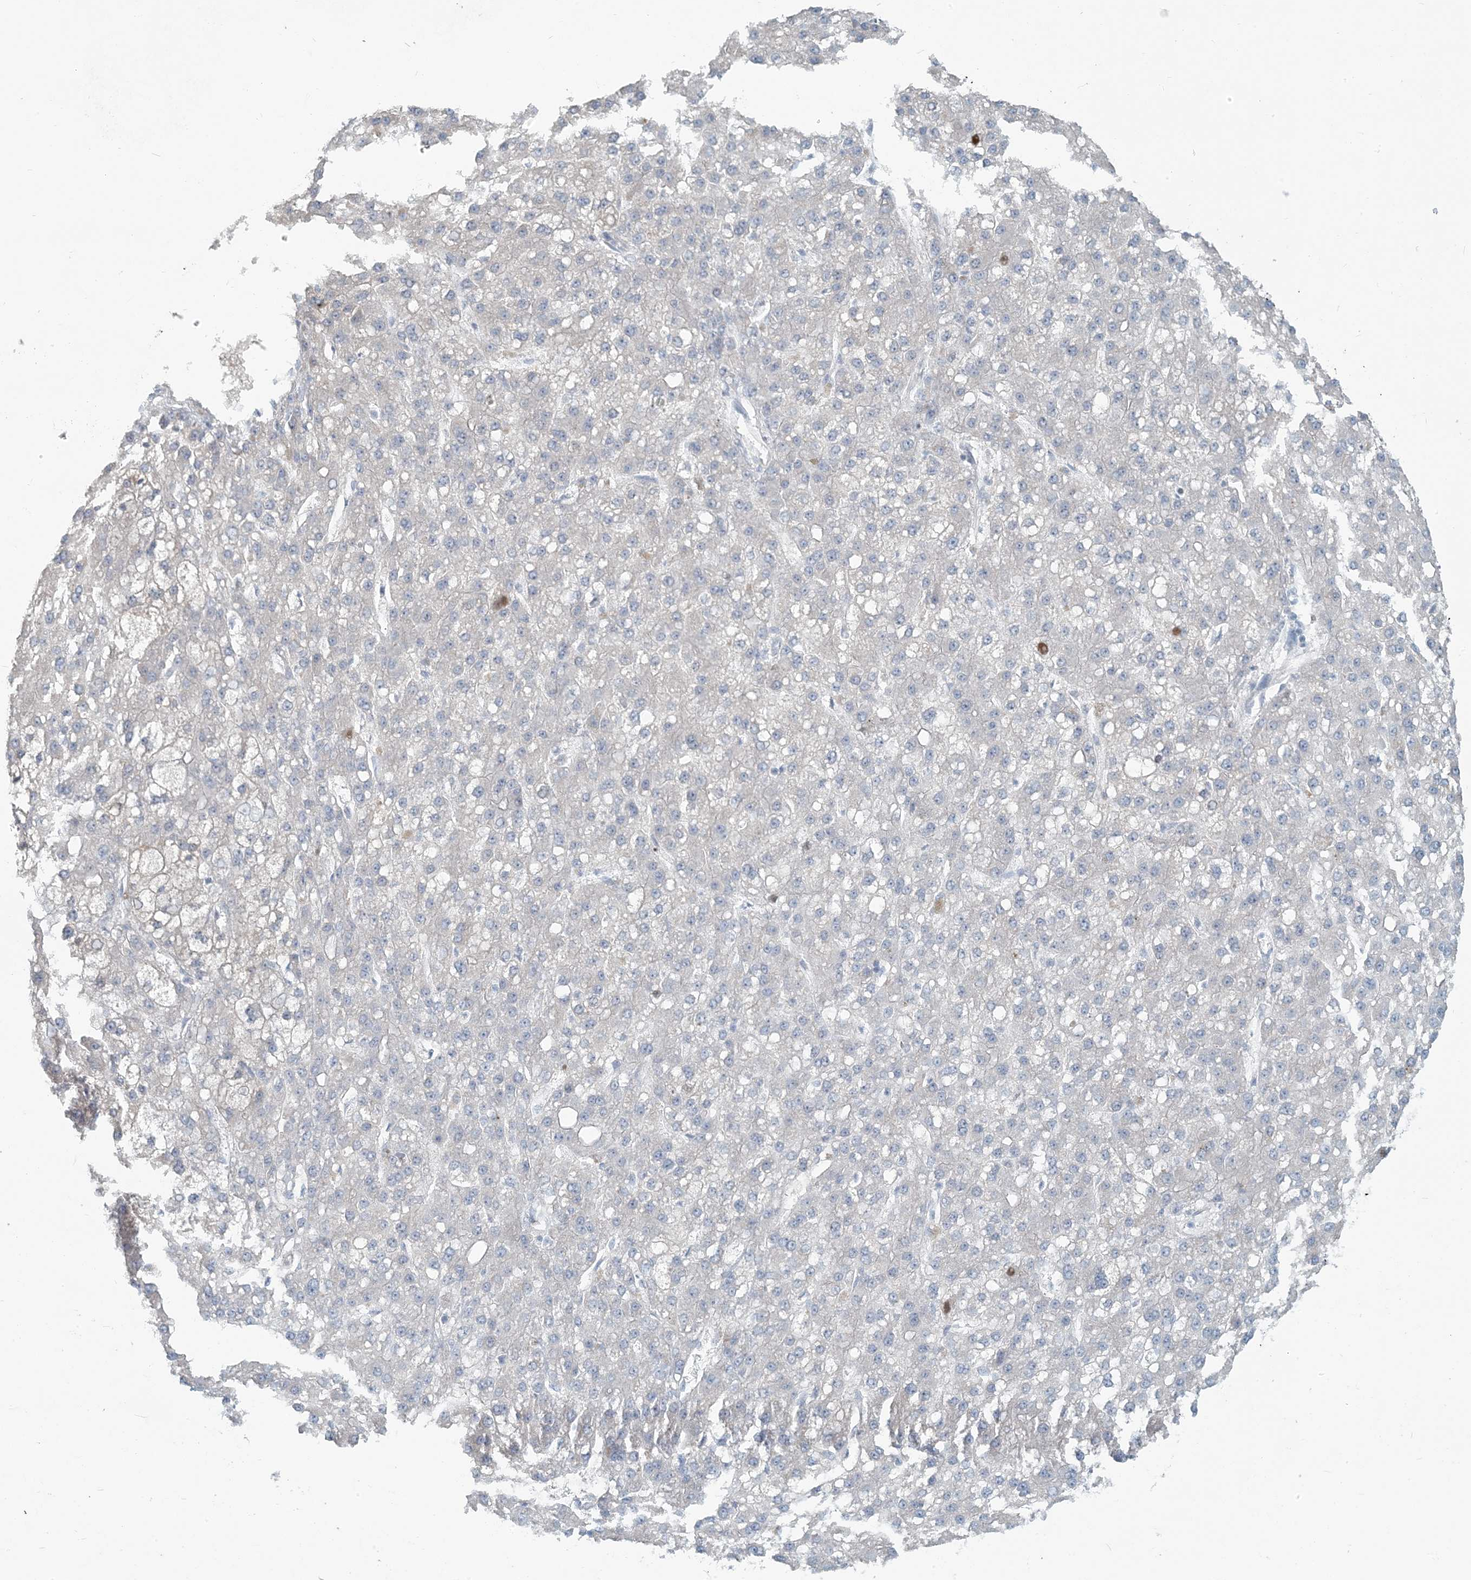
{"staining": {"intensity": "negative", "quantity": "none", "location": "none"}, "tissue": "liver cancer", "cell_type": "Tumor cells", "image_type": "cancer", "snomed": [{"axis": "morphology", "description": "Carcinoma, Hepatocellular, NOS"}, {"axis": "topography", "description": "Liver"}], "caption": "Tumor cells show no significant positivity in liver cancer (hepatocellular carcinoma).", "gene": "SCML1", "patient": {"sex": "male", "age": 67}}